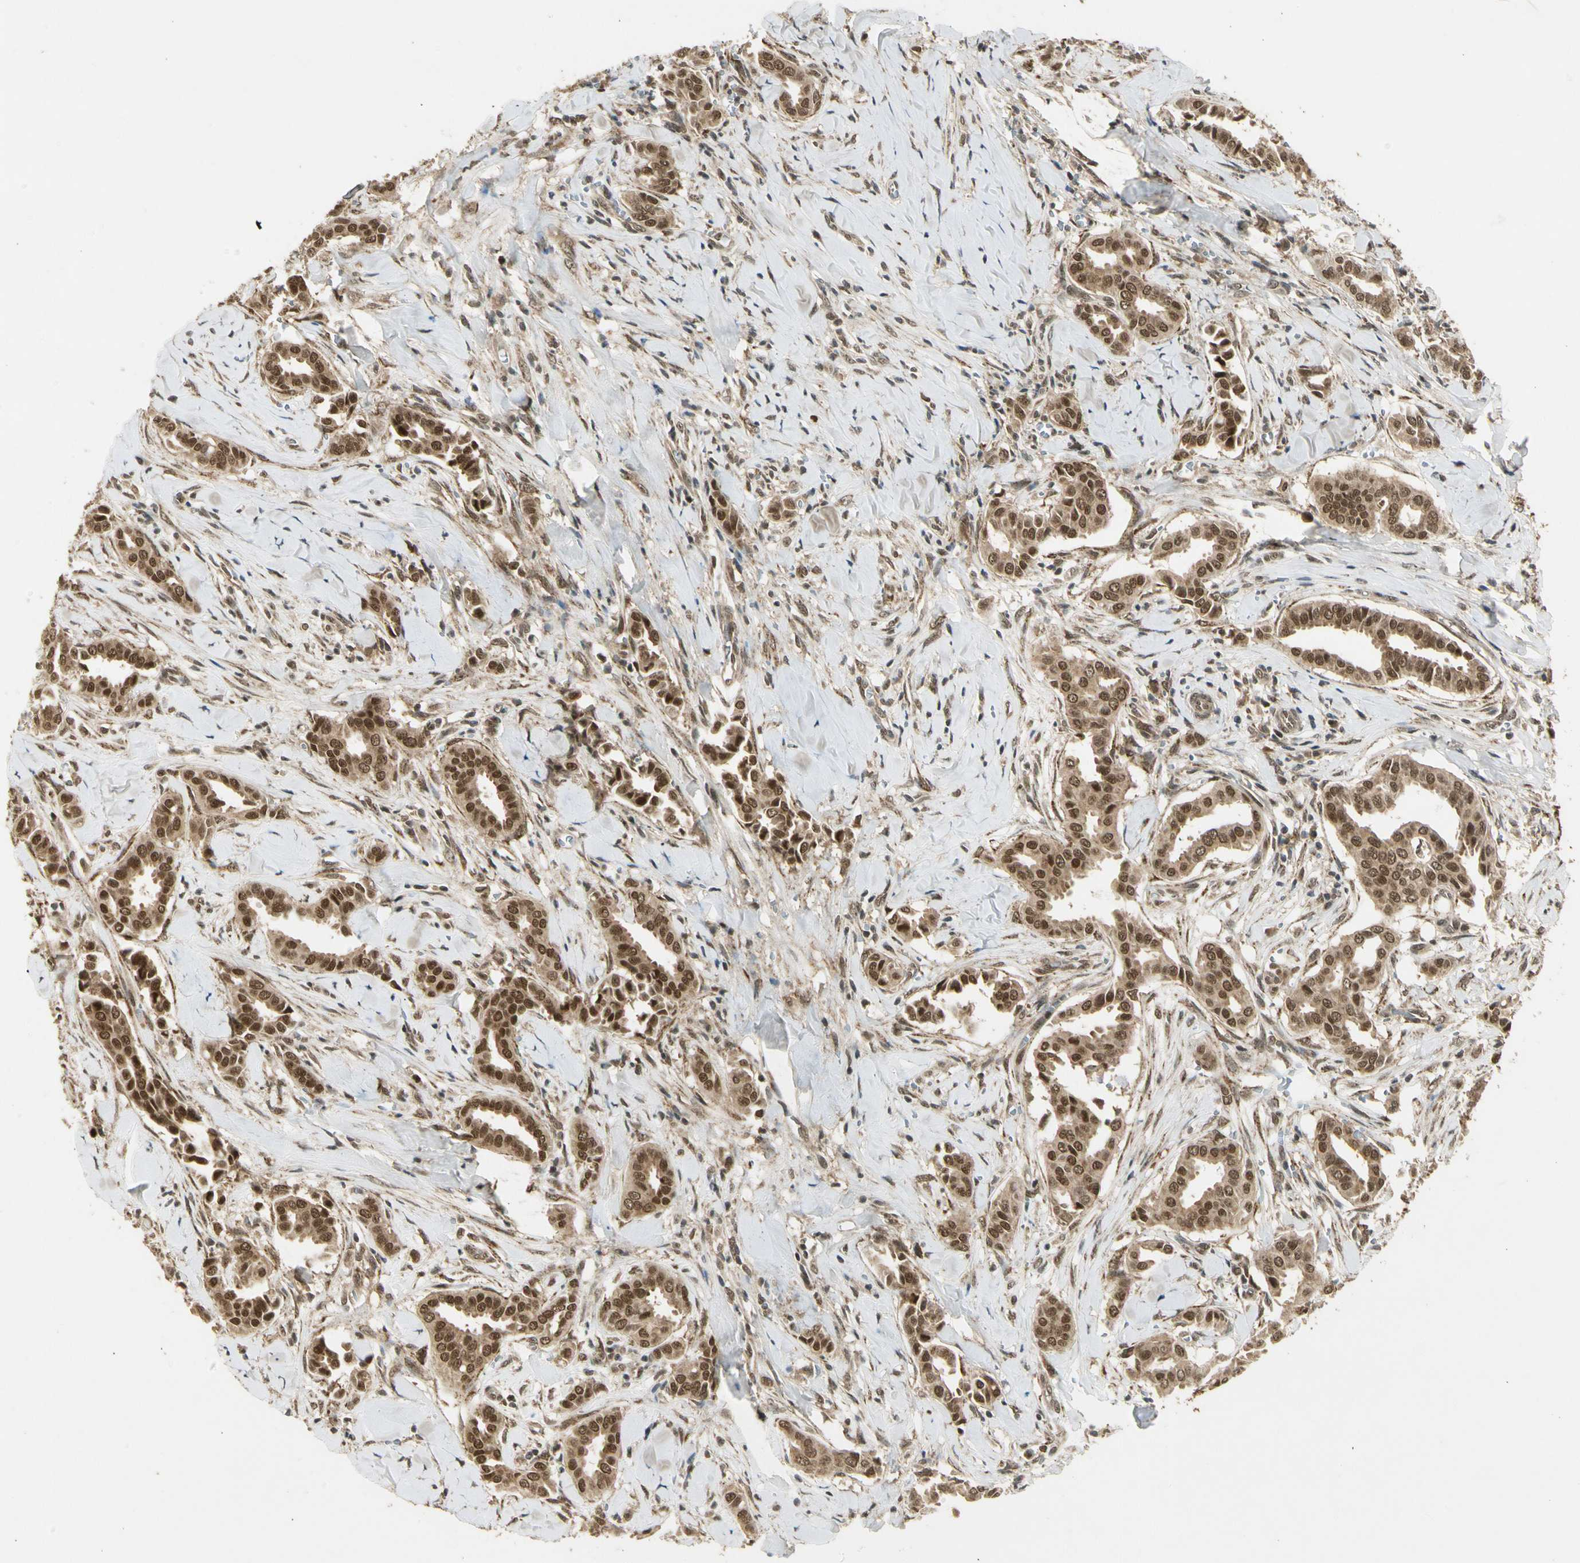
{"staining": {"intensity": "moderate", "quantity": ">75%", "location": "cytoplasmic/membranous,nuclear"}, "tissue": "head and neck cancer", "cell_type": "Tumor cells", "image_type": "cancer", "snomed": [{"axis": "morphology", "description": "Adenocarcinoma, NOS"}, {"axis": "topography", "description": "Salivary gland"}, {"axis": "topography", "description": "Head-Neck"}], "caption": "High-power microscopy captured an immunohistochemistry photomicrograph of head and neck cancer, revealing moderate cytoplasmic/membranous and nuclear expression in approximately >75% of tumor cells. (Stains: DAB in brown, nuclei in blue, Microscopy: brightfield microscopy at high magnification).", "gene": "ZNF135", "patient": {"sex": "female", "age": 59}}